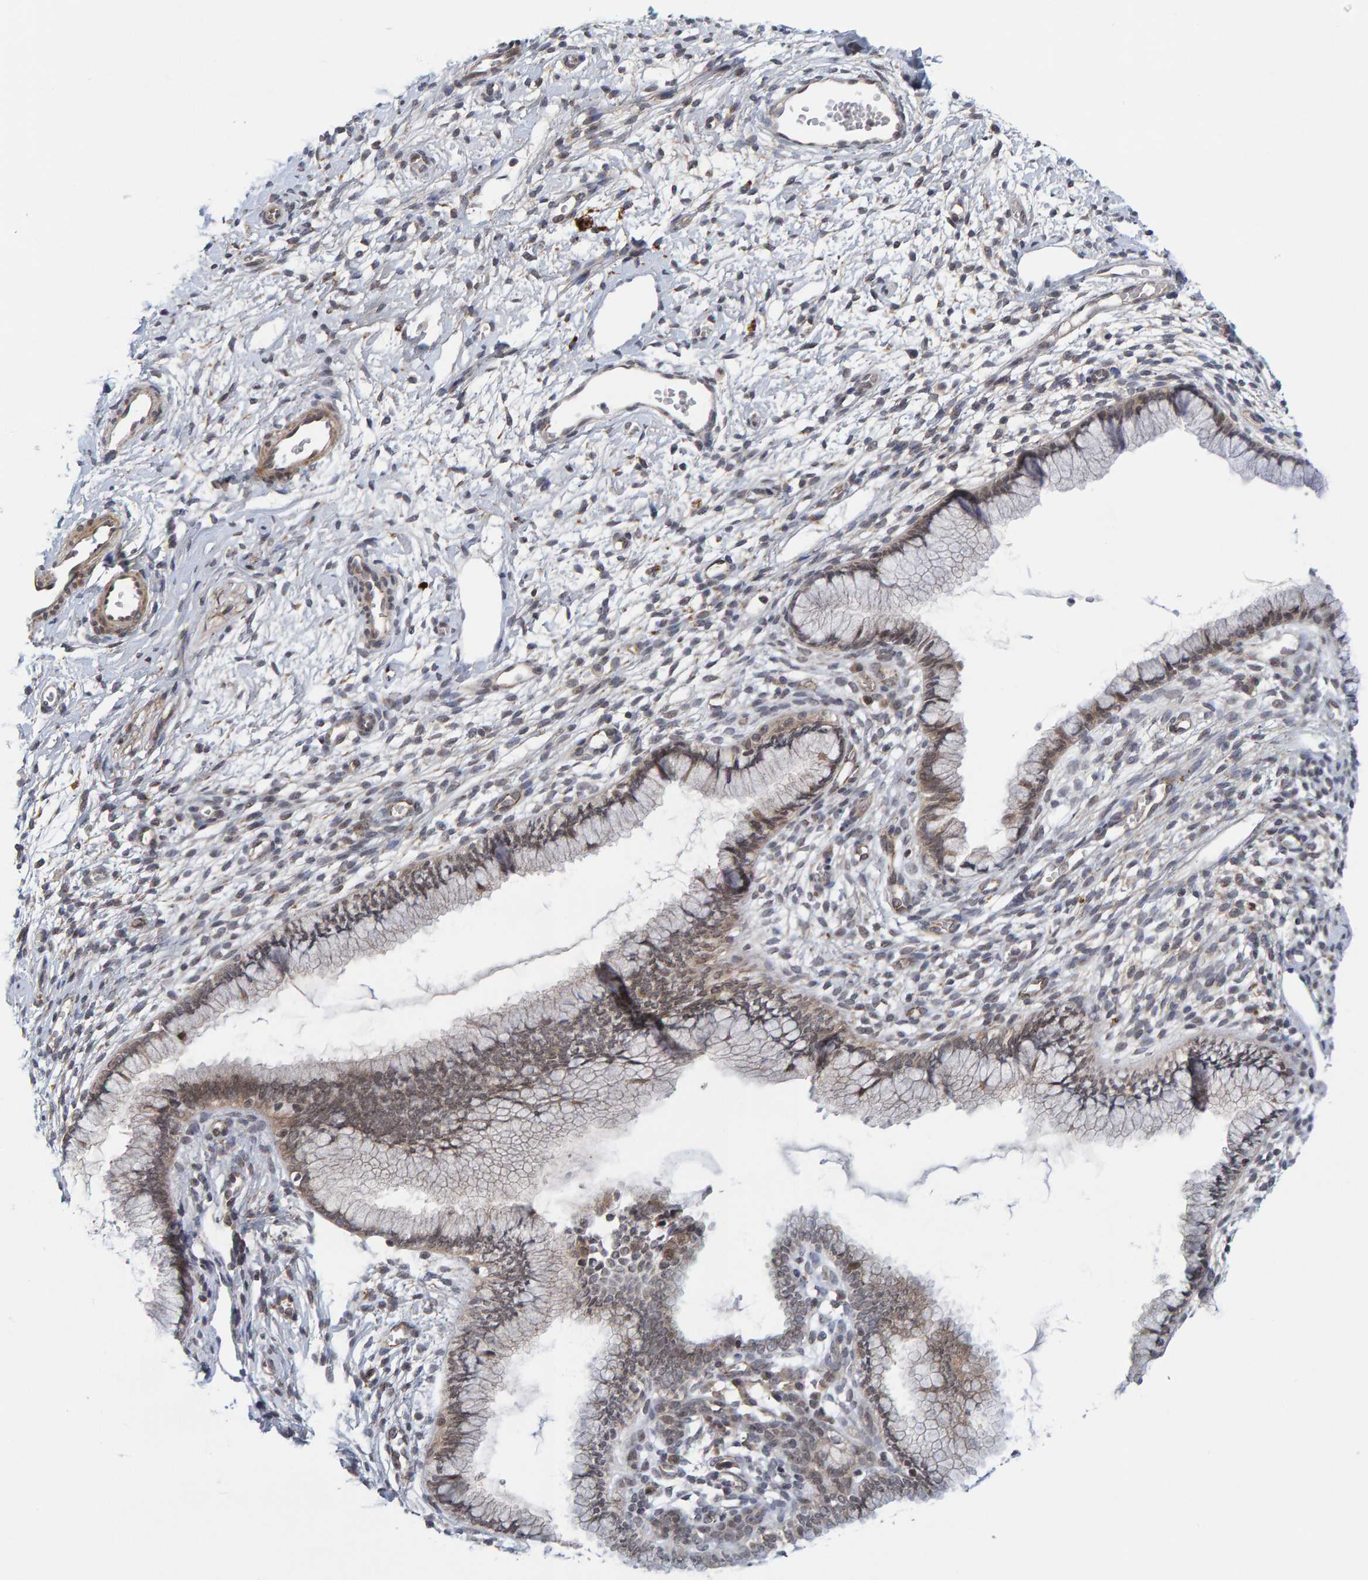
{"staining": {"intensity": "moderate", "quantity": "25%-75%", "location": "cytoplasmic/membranous,nuclear"}, "tissue": "cervix", "cell_type": "Glandular cells", "image_type": "normal", "snomed": [{"axis": "morphology", "description": "Normal tissue, NOS"}, {"axis": "topography", "description": "Cervix"}], "caption": "Immunohistochemistry image of benign cervix: cervix stained using immunohistochemistry (IHC) shows medium levels of moderate protein expression localized specifically in the cytoplasmic/membranous,nuclear of glandular cells, appearing as a cytoplasmic/membranous,nuclear brown color.", "gene": "CDH2", "patient": {"sex": "female", "age": 65}}